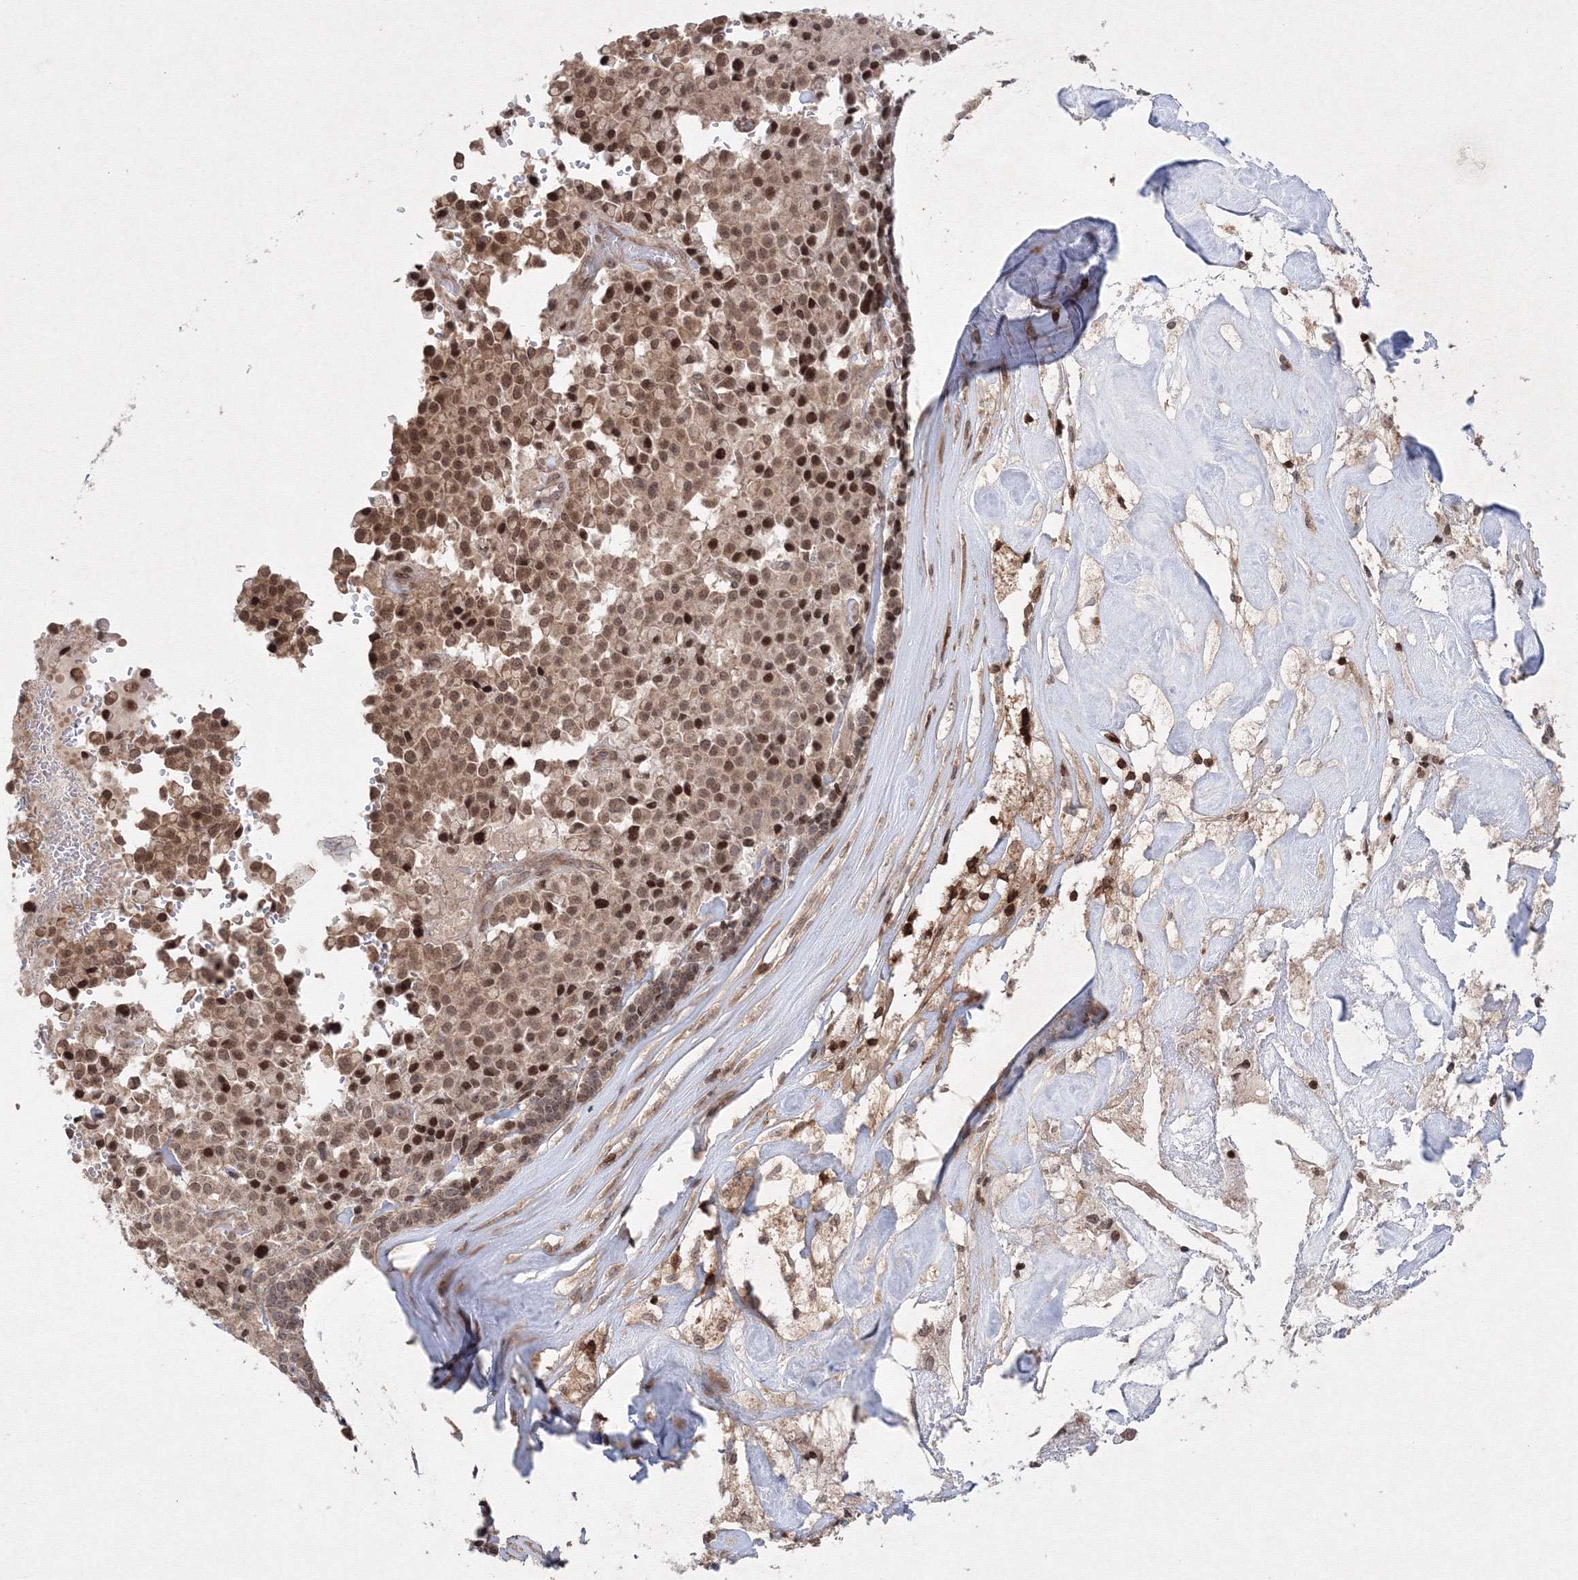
{"staining": {"intensity": "moderate", "quantity": ">75%", "location": "nuclear"}, "tissue": "pancreatic cancer", "cell_type": "Tumor cells", "image_type": "cancer", "snomed": [{"axis": "morphology", "description": "Adenocarcinoma, NOS"}, {"axis": "topography", "description": "Pancreas"}], "caption": "Immunohistochemical staining of pancreatic adenocarcinoma demonstrates medium levels of moderate nuclear protein staining in about >75% of tumor cells.", "gene": "MKRN2", "patient": {"sex": "male", "age": 65}}